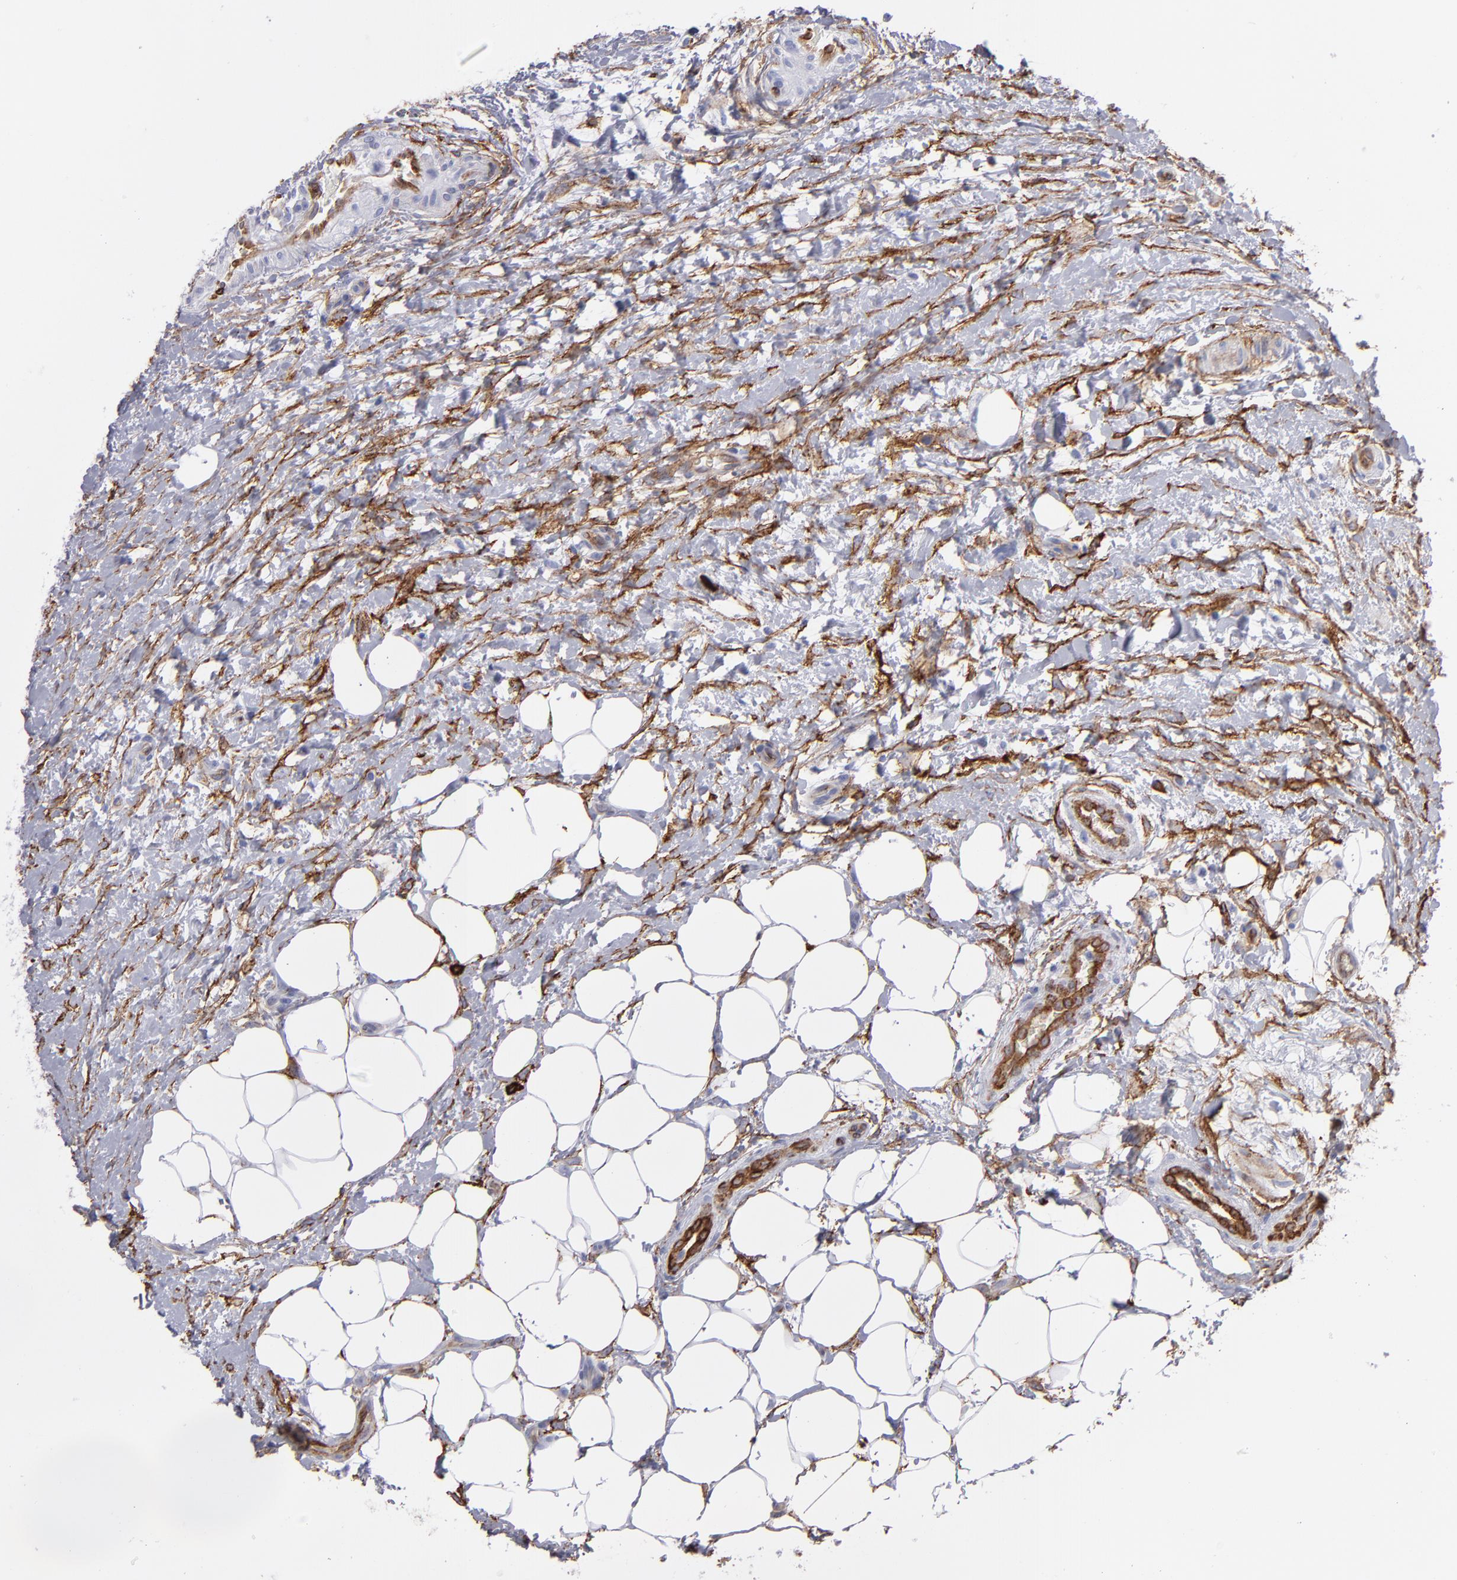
{"staining": {"intensity": "weak", "quantity": "25%-75%", "location": "cytoplasmic/membranous"}, "tissue": "lymphoma", "cell_type": "Tumor cells", "image_type": "cancer", "snomed": [{"axis": "morphology", "description": "Malignant lymphoma, non-Hodgkin's type, Low grade"}, {"axis": "topography", "description": "Lymph node"}], "caption": "This histopathology image demonstrates lymphoma stained with immunohistochemistry (IHC) to label a protein in brown. The cytoplasmic/membranous of tumor cells show weak positivity for the protein. Nuclei are counter-stained blue.", "gene": "AHNAK2", "patient": {"sex": "female", "age": 76}}